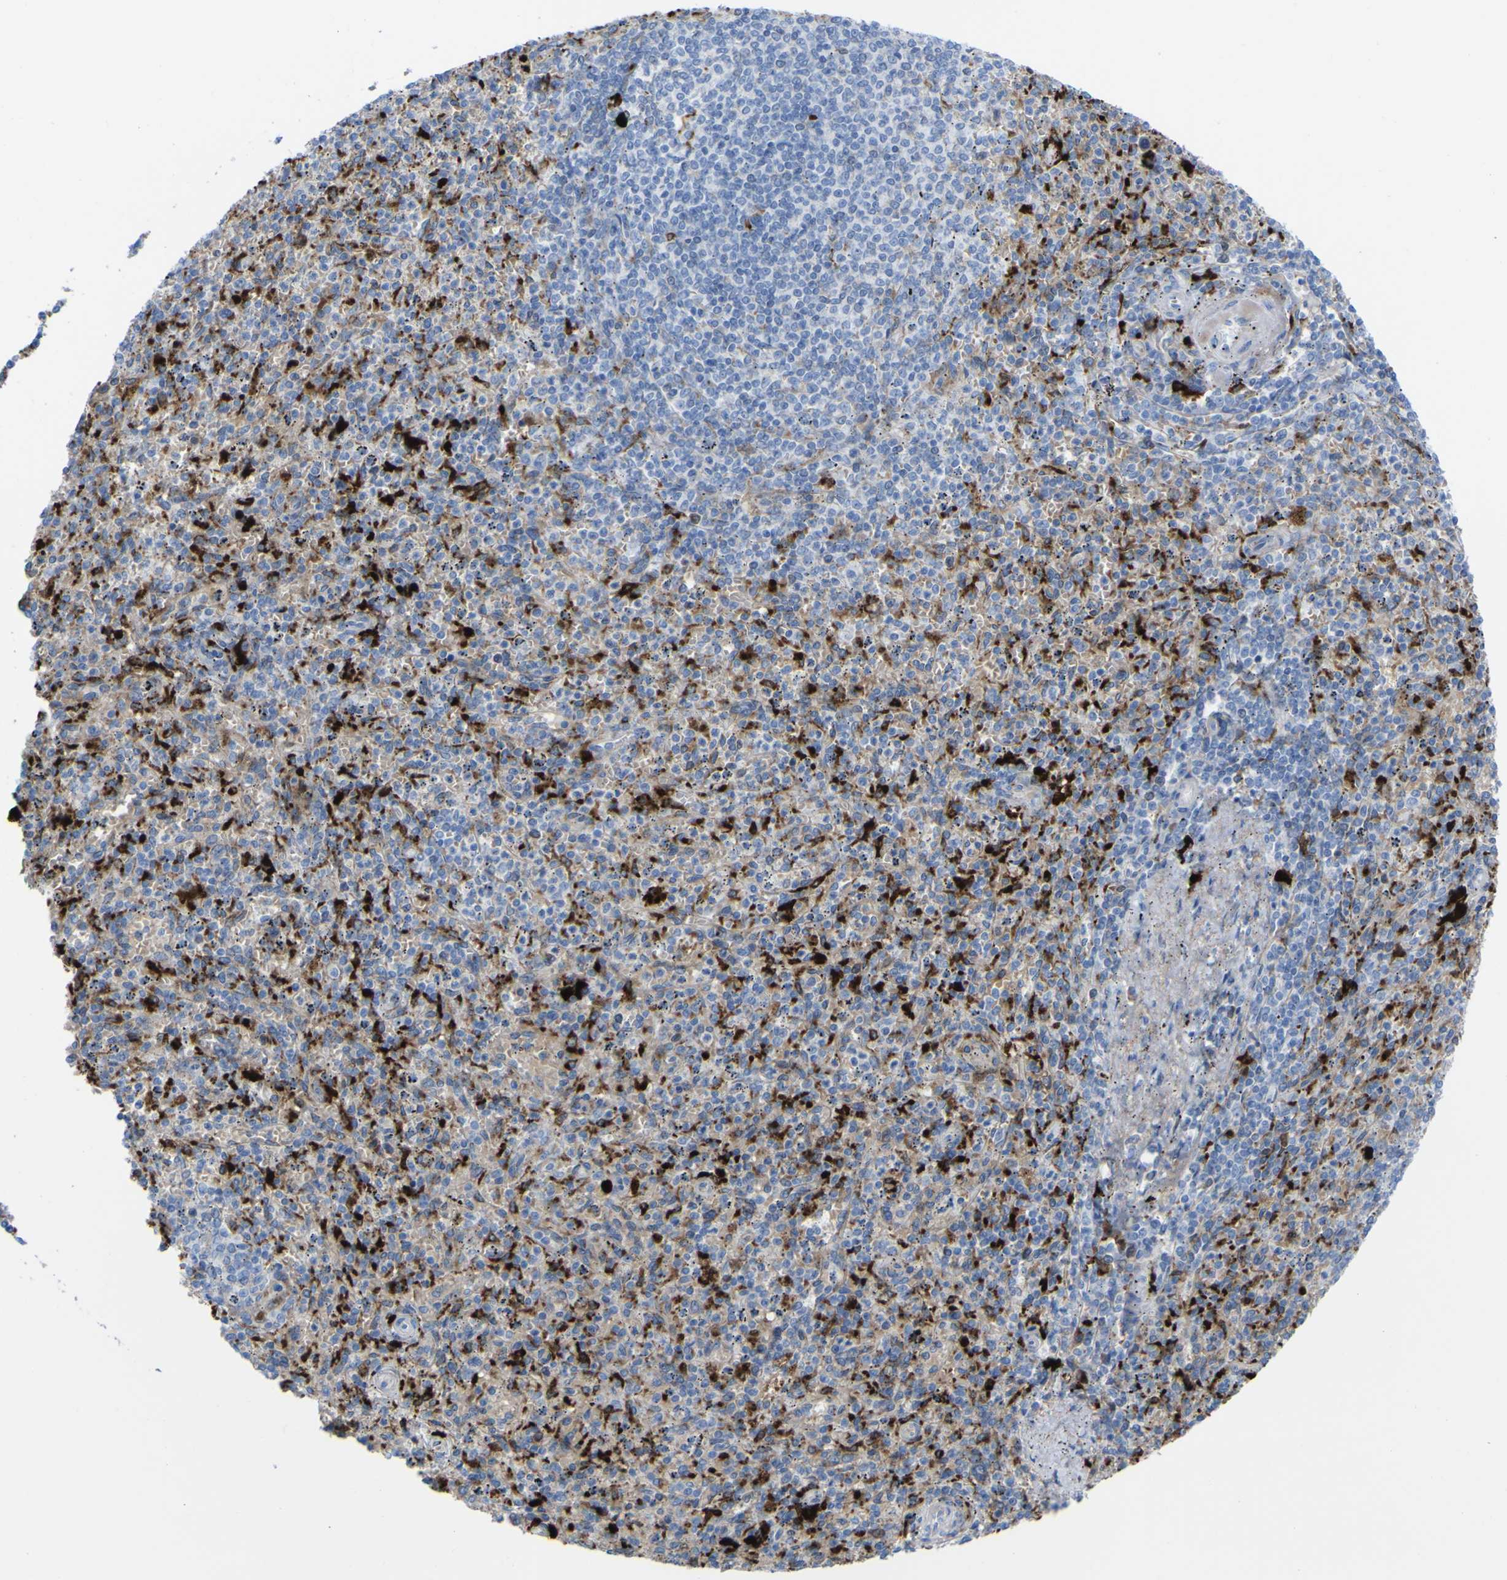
{"staining": {"intensity": "strong", "quantity": "25%-75%", "location": "cytoplasmic/membranous"}, "tissue": "spleen", "cell_type": "Cells in red pulp", "image_type": "normal", "snomed": [{"axis": "morphology", "description": "Normal tissue, NOS"}, {"axis": "topography", "description": "Spleen"}], "caption": "Immunohistochemical staining of benign spleen exhibits 25%-75% levels of strong cytoplasmic/membranous protein expression in about 25%-75% of cells in red pulp. Immunohistochemistry (ihc) stains the protein in brown and the nuclei are stained blue.", "gene": "PLD3", "patient": {"sex": "male", "age": 72}}